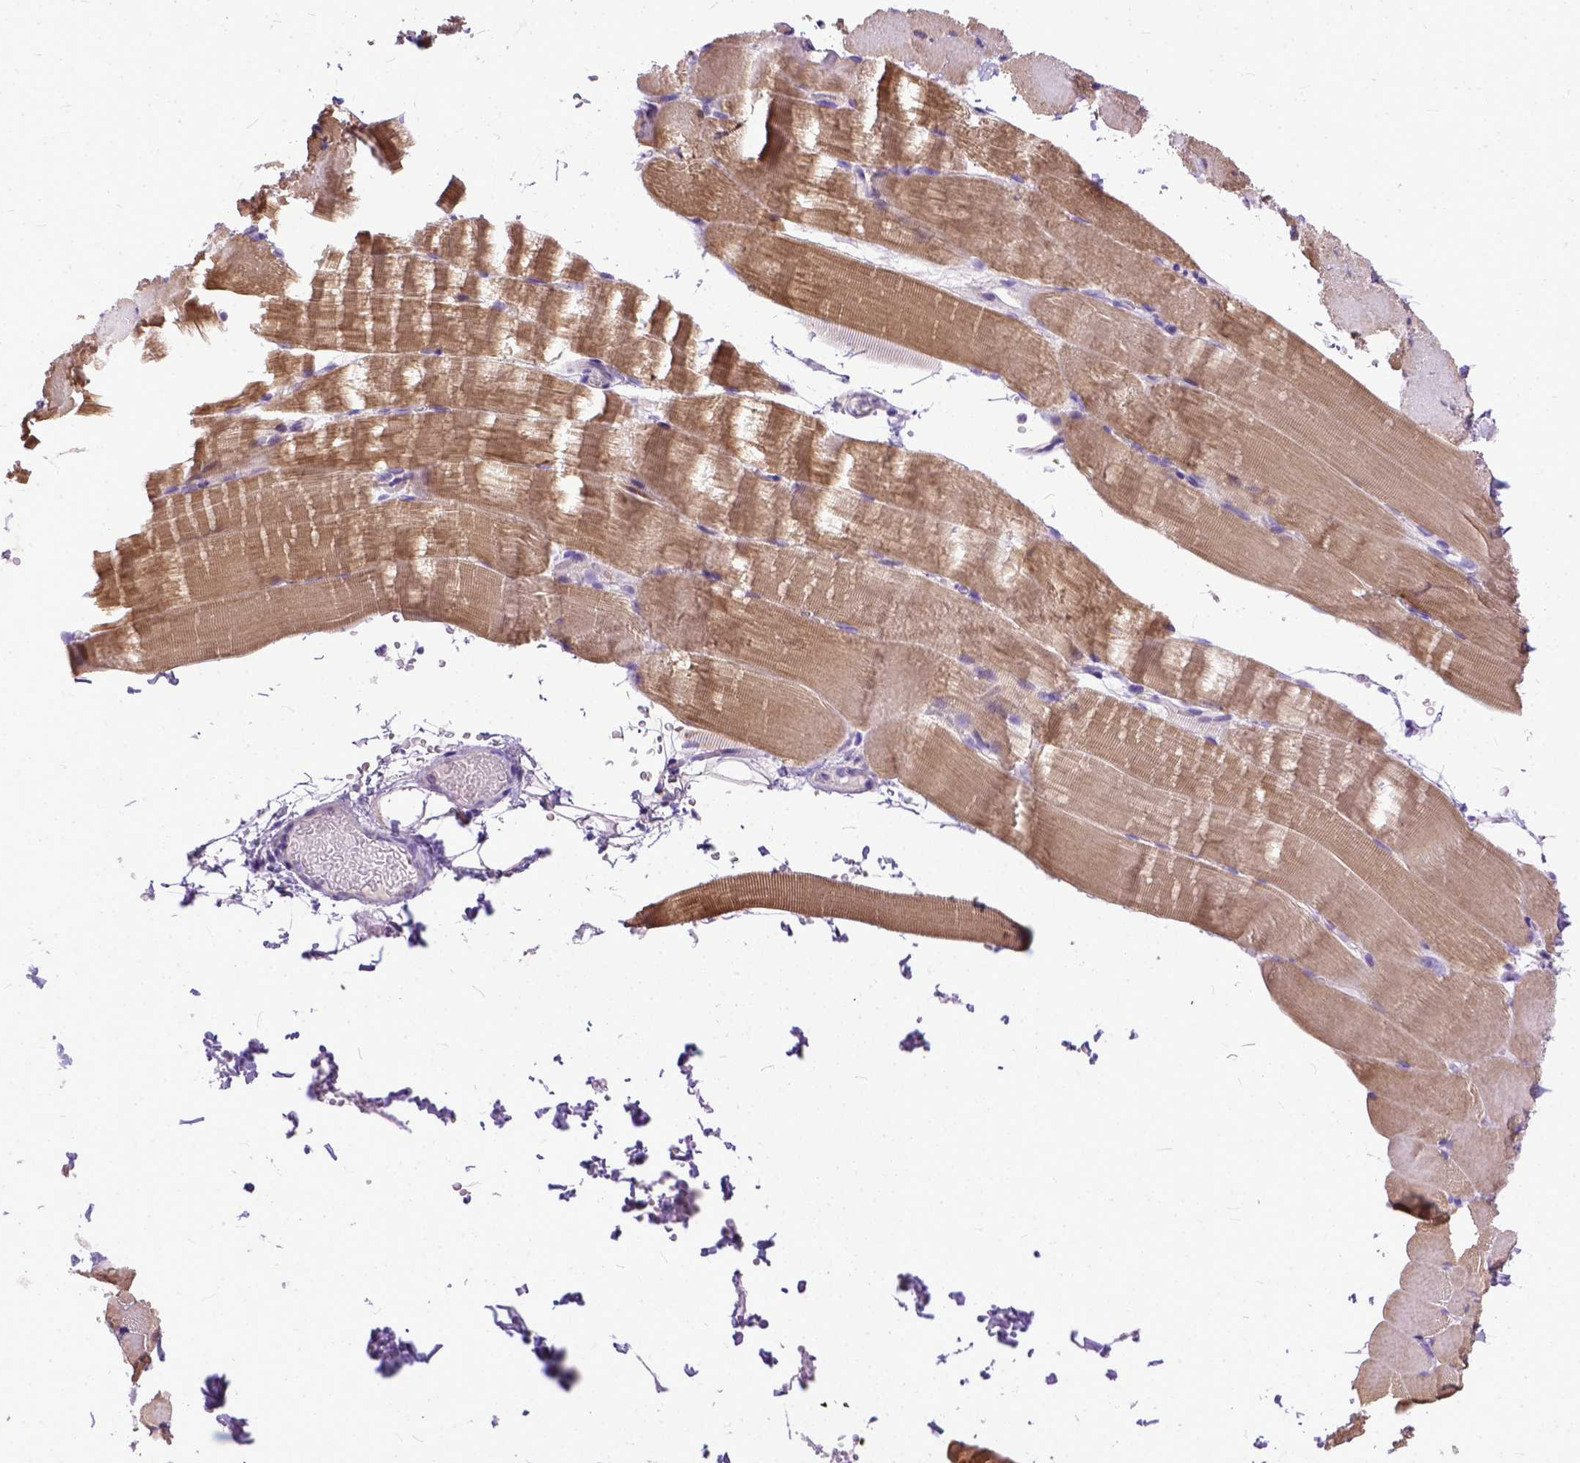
{"staining": {"intensity": "weak", "quantity": ">75%", "location": "cytoplasmic/membranous"}, "tissue": "skeletal muscle", "cell_type": "Myocytes", "image_type": "normal", "snomed": [{"axis": "morphology", "description": "Normal tissue, NOS"}, {"axis": "topography", "description": "Skeletal muscle"}], "caption": "Immunohistochemistry (DAB) staining of normal human skeletal muscle shows weak cytoplasmic/membranous protein positivity in about >75% of myocytes. The protein of interest is stained brown, and the nuclei are stained in blue (DAB (3,3'-diaminobenzidine) IHC with brightfield microscopy, high magnification).", "gene": "PLK5", "patient": {"sex": "female", "age": 37}}